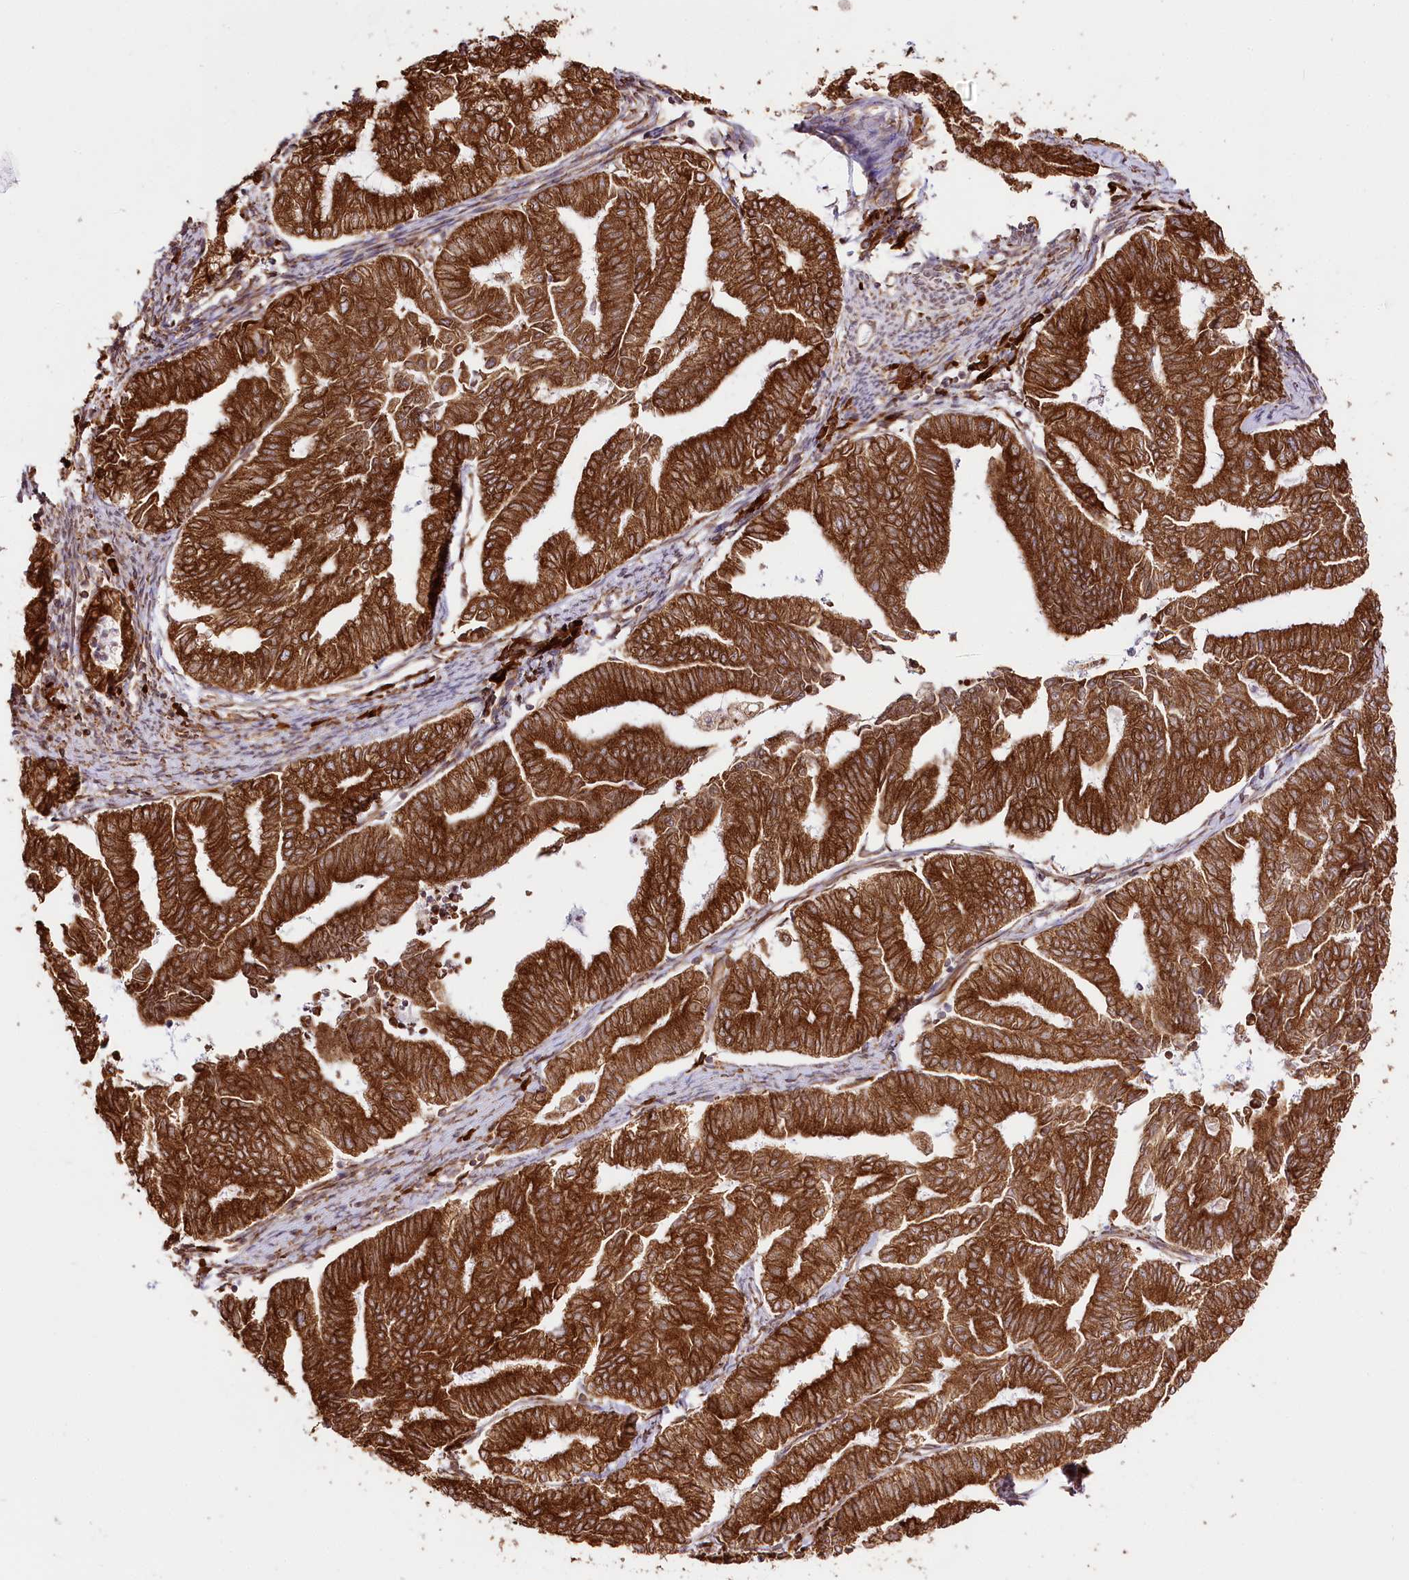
{"staining": {"intensity": "strong", "quantity": ">75%", "location": "cytoplasmic/membranous"}, "tissue": "endometrial cancer", "cell_type": "Tumor cells", "image_type": "cancer", "snomed": [{"axis": "morphology", "description": "Adenocarcinoma, NOS"}, {"axis": "topography", "description": "Endometrium"}], "caption": "DAB (3,3'-diaminobenzidine) immunohistochemical staining of endometrial adenocarcinoma reveals strong cytoplasmic/membranous protein staining in approximately >75% of tumor cells.", "gene": "CNPY2", "patient": {"sex": "female", "age": 79}}